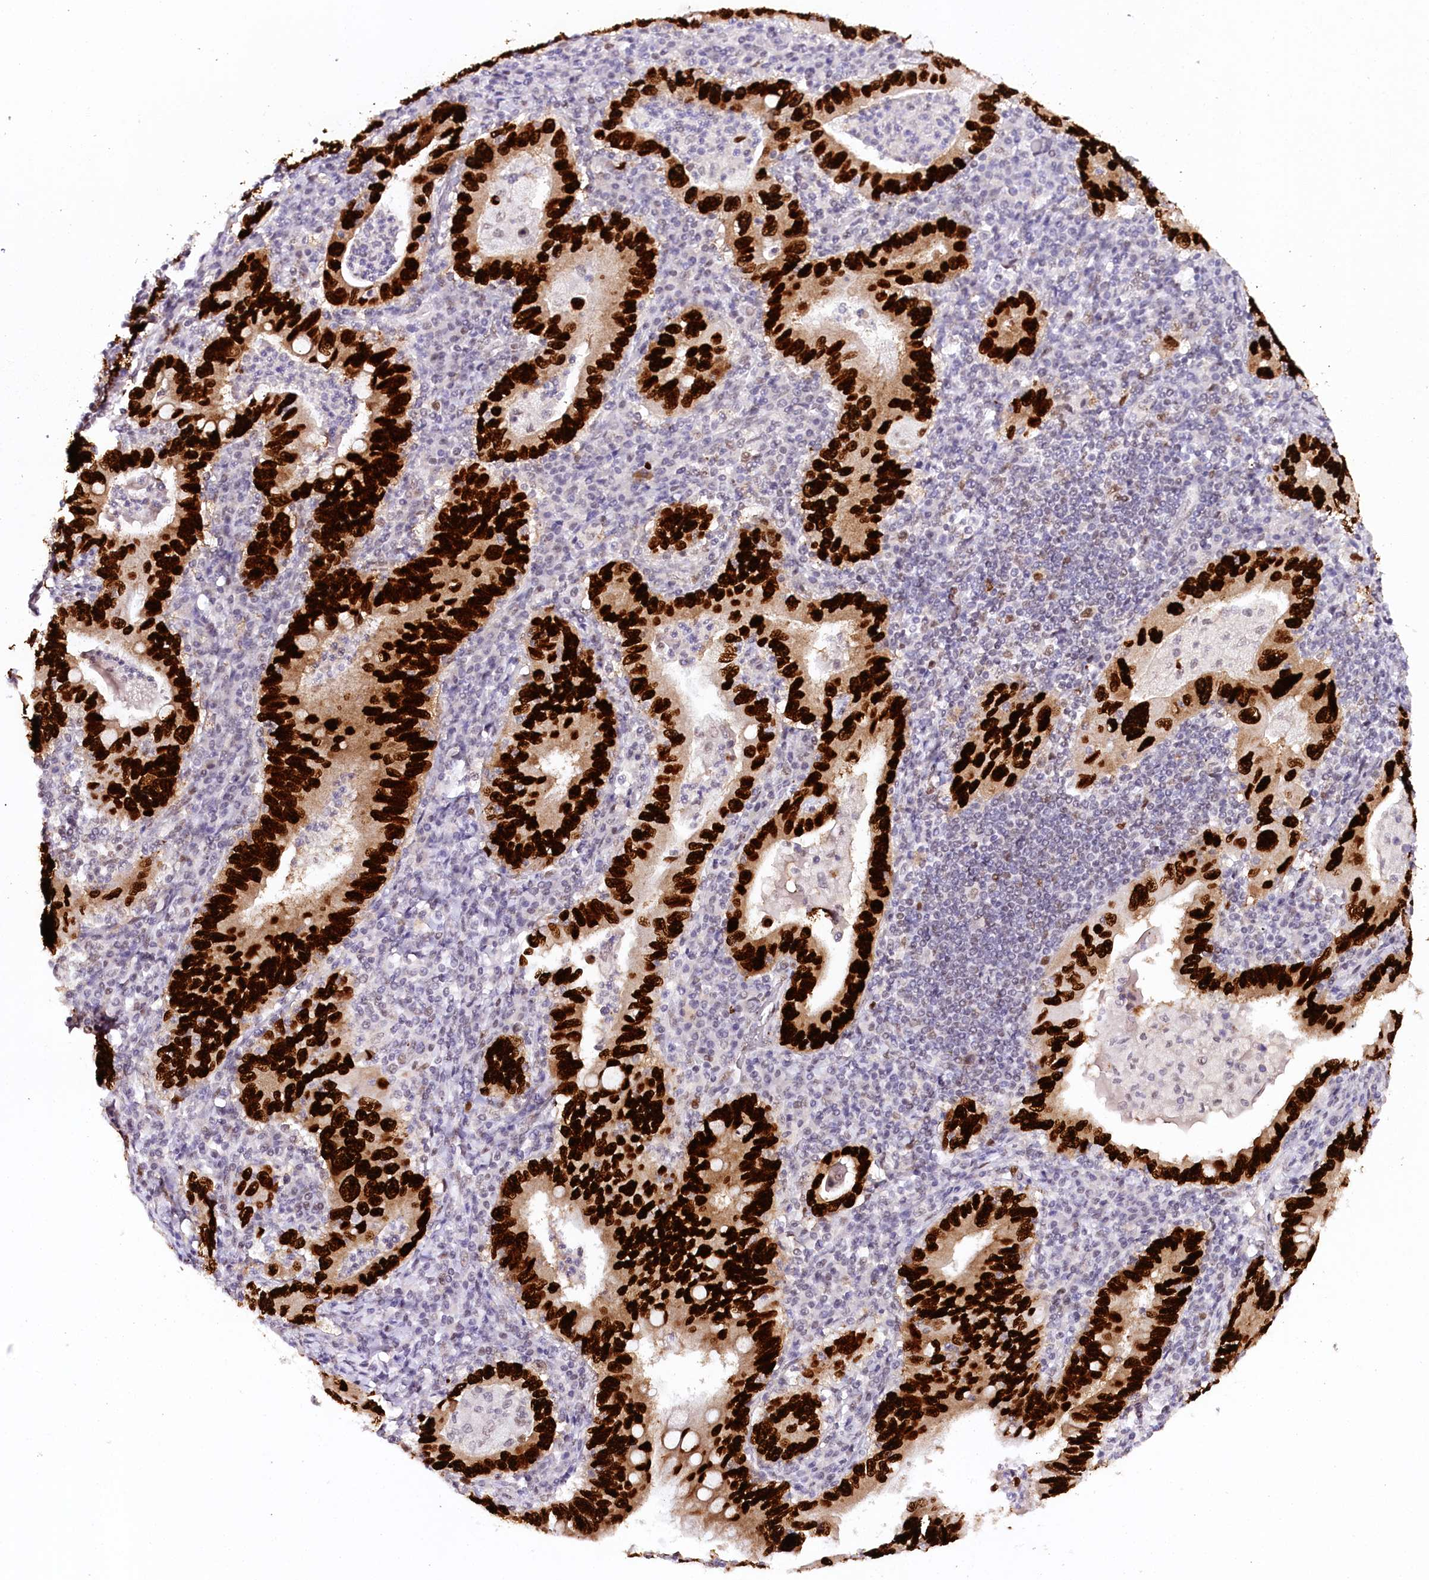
{"staining": {"intensity": "strong", "quantity": ">75%", "location": "nuclear"}, "tissue": "stomach cancer", "cell_type": "Tumor cells", "image_type": "cancer", "snomed": [{"axis": "morphology", "description": "Normal tissue, NOS"}, {"axis": "morphology", "description": "Adenocarcinoma, NOS"}, {"axis": "topography", "description": "Esophagus"}, {"axis": "topography", "description": "Stomach, upper"}, {"axis": "topography", "description": "Peripheral nerve tissue"}], "caption": "Immunohistochemical staining of human stomach cancer reveals strong nuclear protein positivity in about >75% of tumor cells.", "gene": "TP53", "patient": {"sex": "male", "age": 62}}